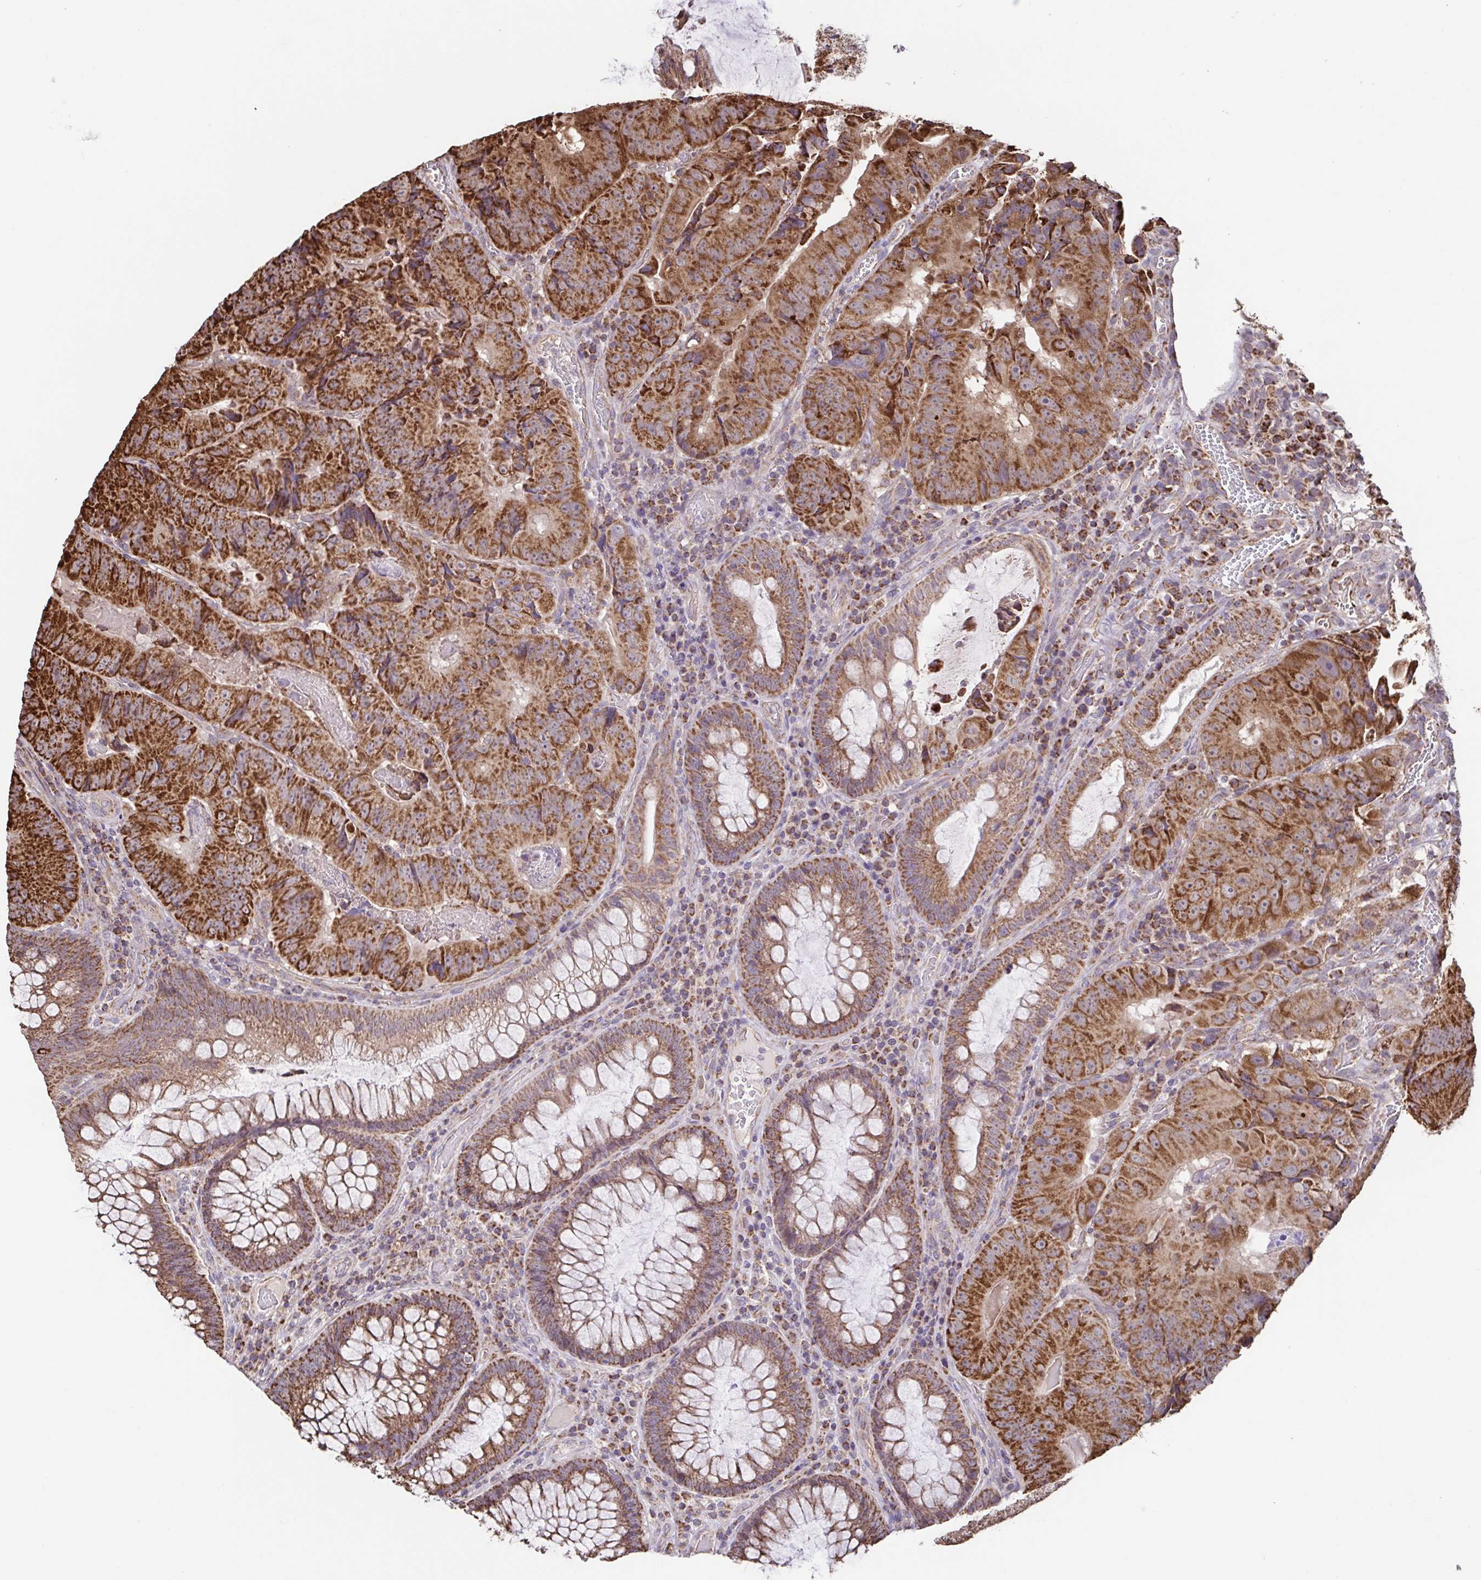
{"staining": {"intensity": "strong", "quantity": ">75%", "location": "cytoplasmic/membranous"}, "tissue": "colorectal cancer", "cell_type": "Tumor cells", "image_type": "cancer", "snomed": [{"axis": "morphology", "description": "Adenocarcinoma, NOS"}, {"axis": "topography", "description": "Colon"}], "caption": "Human colorectal cancer stained for a protein (brown) displays strong cytoplasmic/membranous positive staining in about >75% of tumor cells.", "gene": "DIP2B", "patient": {"sex": "female", "age": 86}}